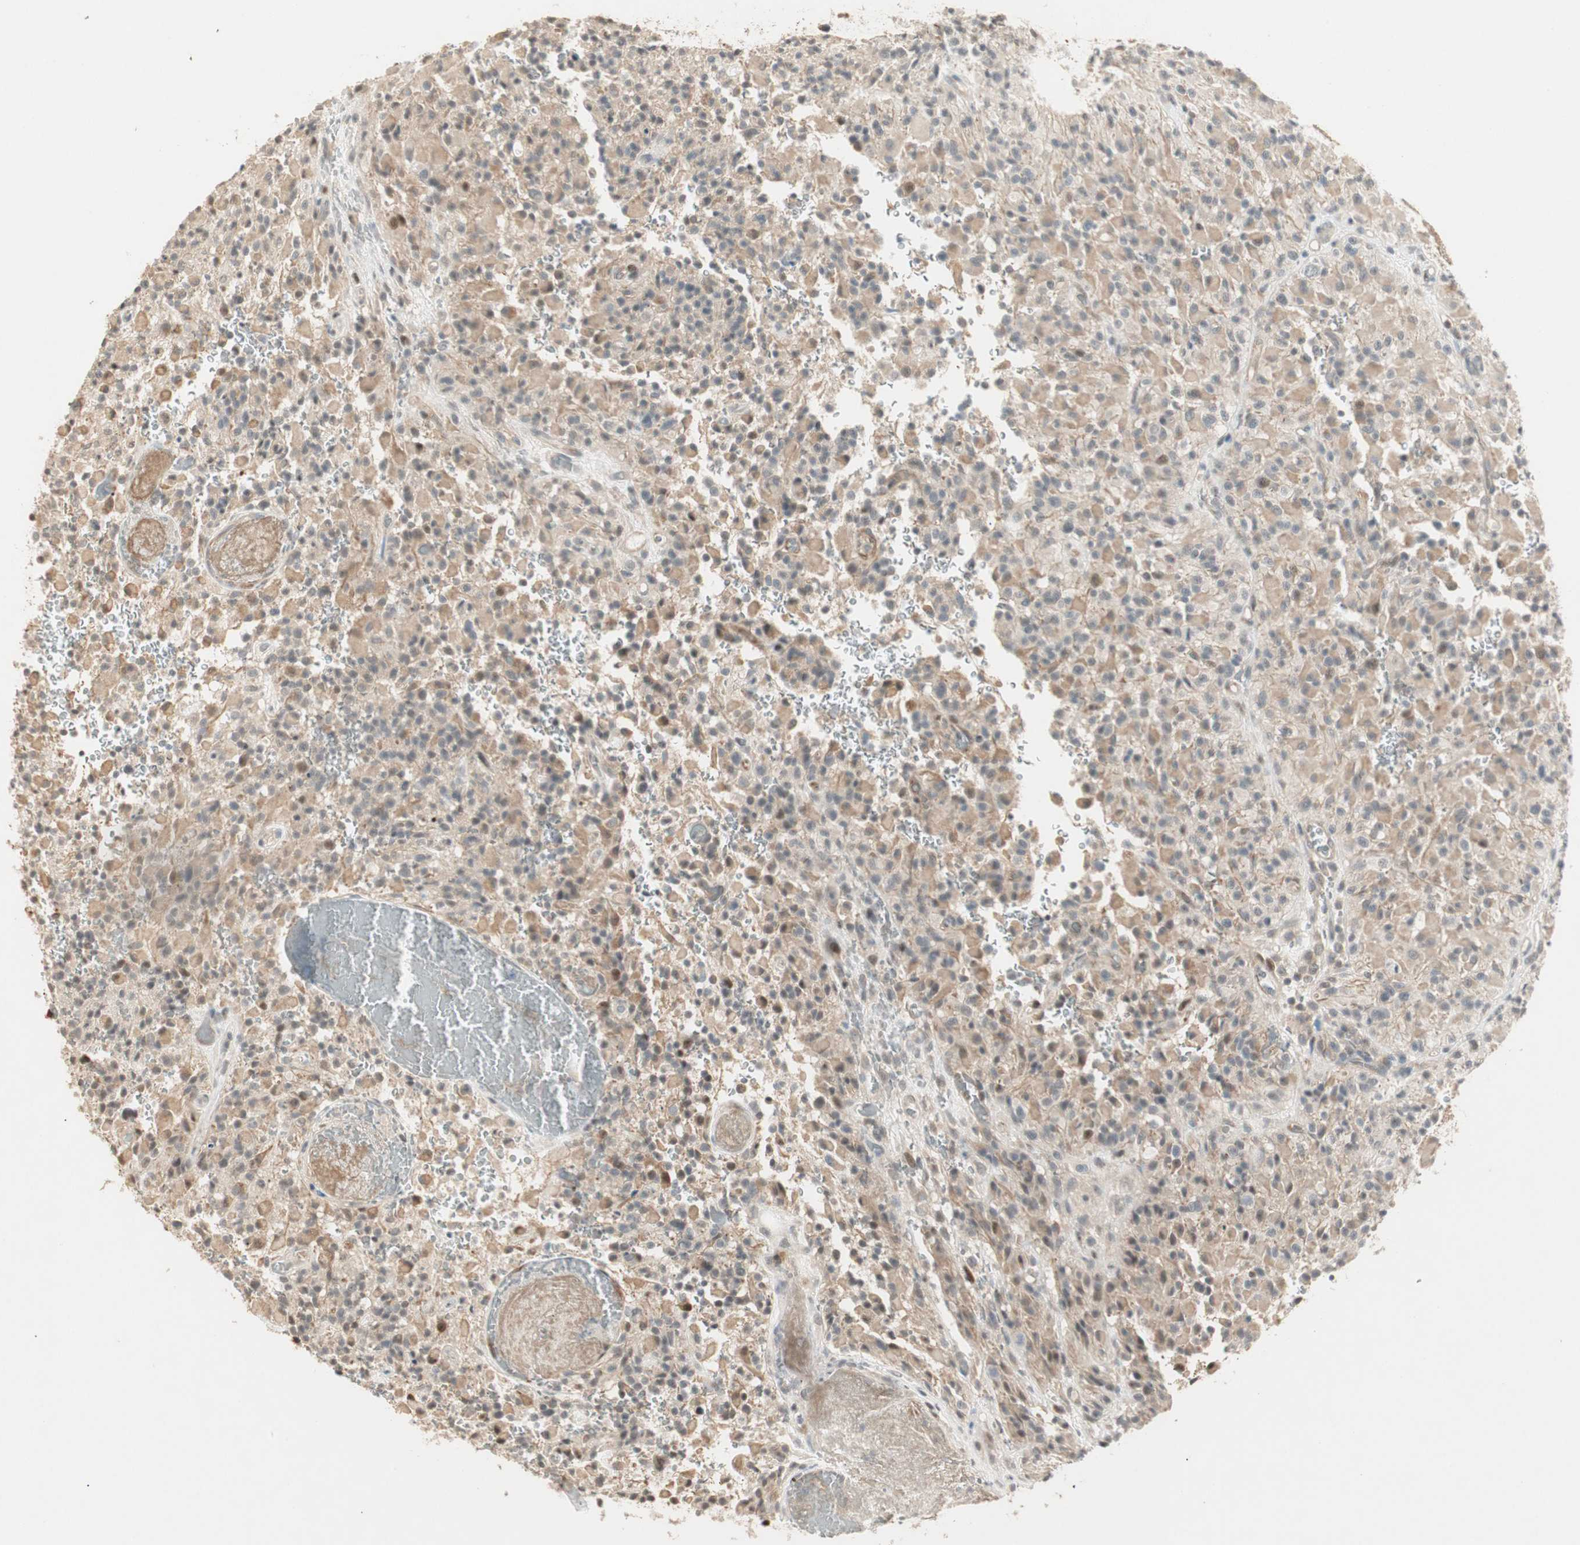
{"staining": {"intensity": "weak", "quantity": "25%-75%", "location": "cytoplasmic/membranous"}, "tissue": "glioma", "cell_type": "Tumor cells", "image_type": "cancer", "snomed": [{"axis": "morphology", "description": "Glioma, malignant, High grade"}, {"axis": "topography", "description": "Brain"}], "caption": "This image displays high-grade glioma (malignant) stained with IHC to label a protein in brown. The cytoplasmic/membranous of tumor cells show weak positivity for the protein. Nuclei are counter-stained blue.", "gene": "ACSL5", "patient": {"sex": "male", "age": 71}}